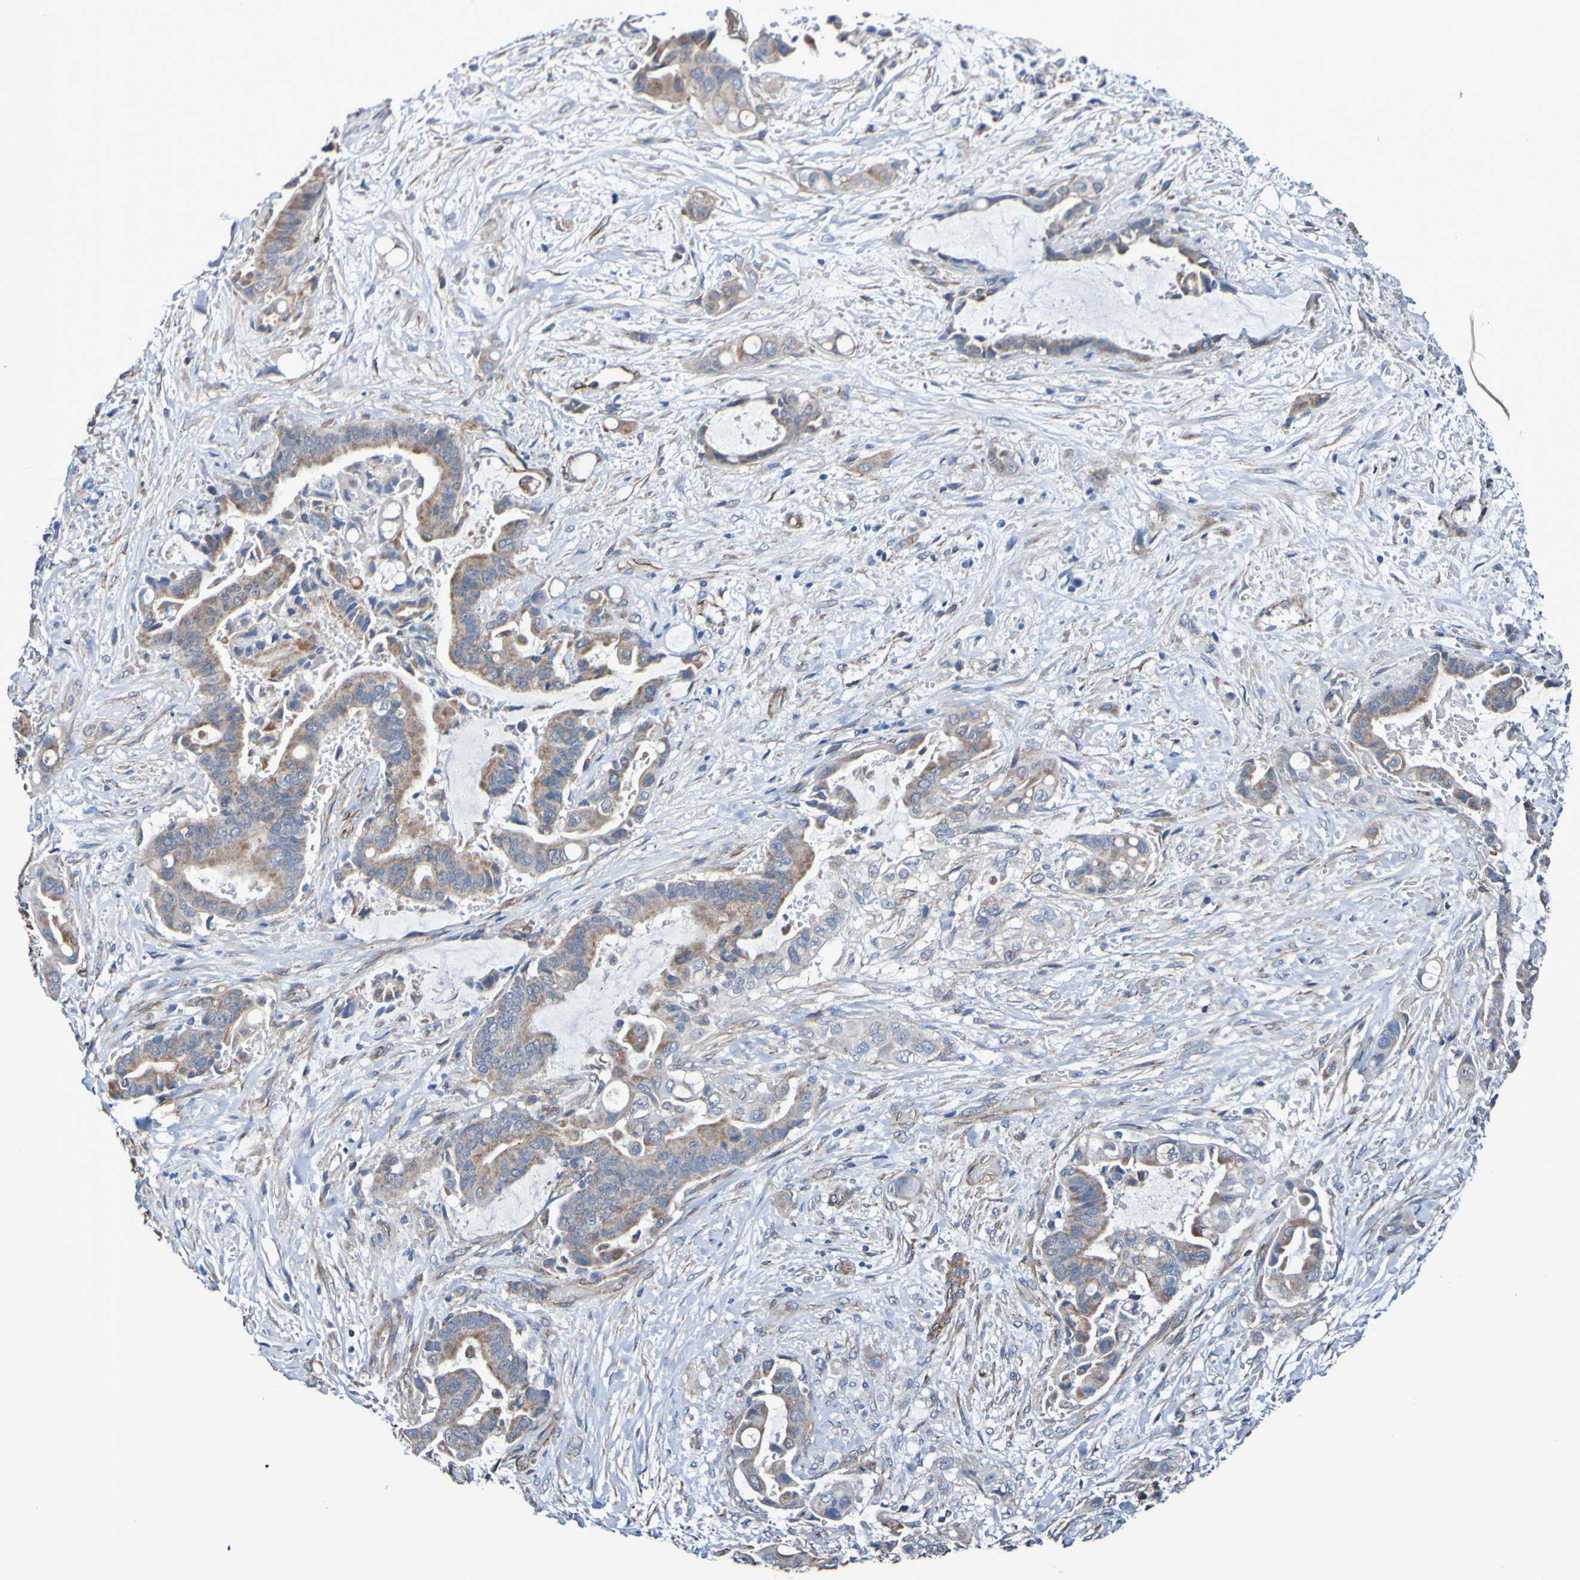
{"staining": {"intensity": "moderate", "quantity": ">75%", "location": "cytoplasmic/membranous"}, "tissue": "liver cancer", "cell_type": "Tumor cells", "image_type": "cancer", "snomed": [{"axis": "morphology", "description": "Cholangiocarcinoma"}, {"axis": "topography", "description": "Liver"}], "caption": "A high-resolution micrograph shows immunohistochemistry staining of liver cancer (cholangiocarcinoma), which exhibits moderate cytoplasmic/membranous expression in about >75% of tumor cells. Immunohistochemistry stains the protein of interest in brown and the nuclei are stained blue.", "gene": "ELMOD3", "patient": {"sex": "female", "age": 61}}